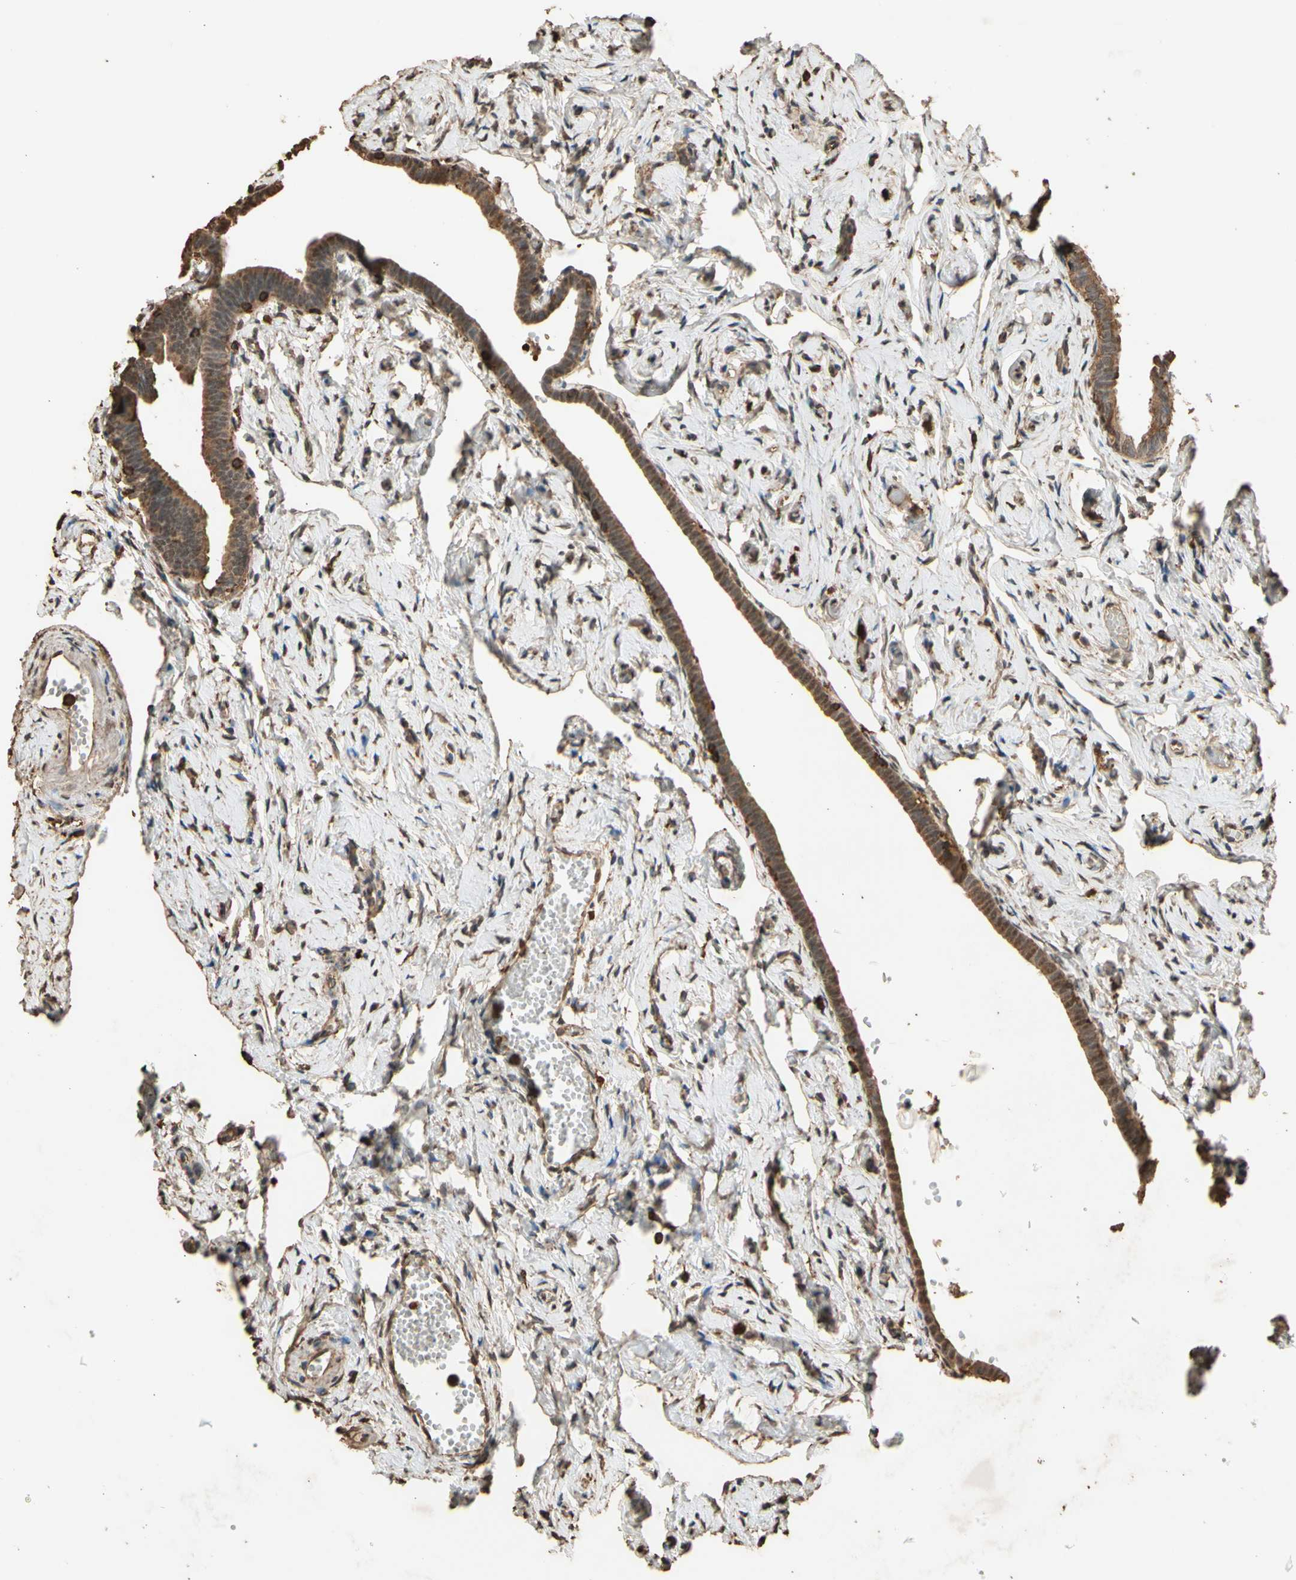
{"staining": {"intensity": "moderate", "quantity": ">75%", "location": "cytoplasmic/membranous"}, "tissue": "fallopian tube", "cell_type": "Glandular cells", "image_type": "normal", "snomed": [{"axis": "morphology", "description": "Normal tissue, NOS"}, {"axis": "topography", "description": "Fallopian tube"}], "caption": "The histopathology image reveals staining of normal fallopian tube, revealing moderate cytoplasmic/membranous protein expression (brown color) within glandular cells. (DAB = brown stain, brightfield microscopy at high magnification).", "gene": "TNFSF13B", "patient": {"sex": "female", "age": 71}}